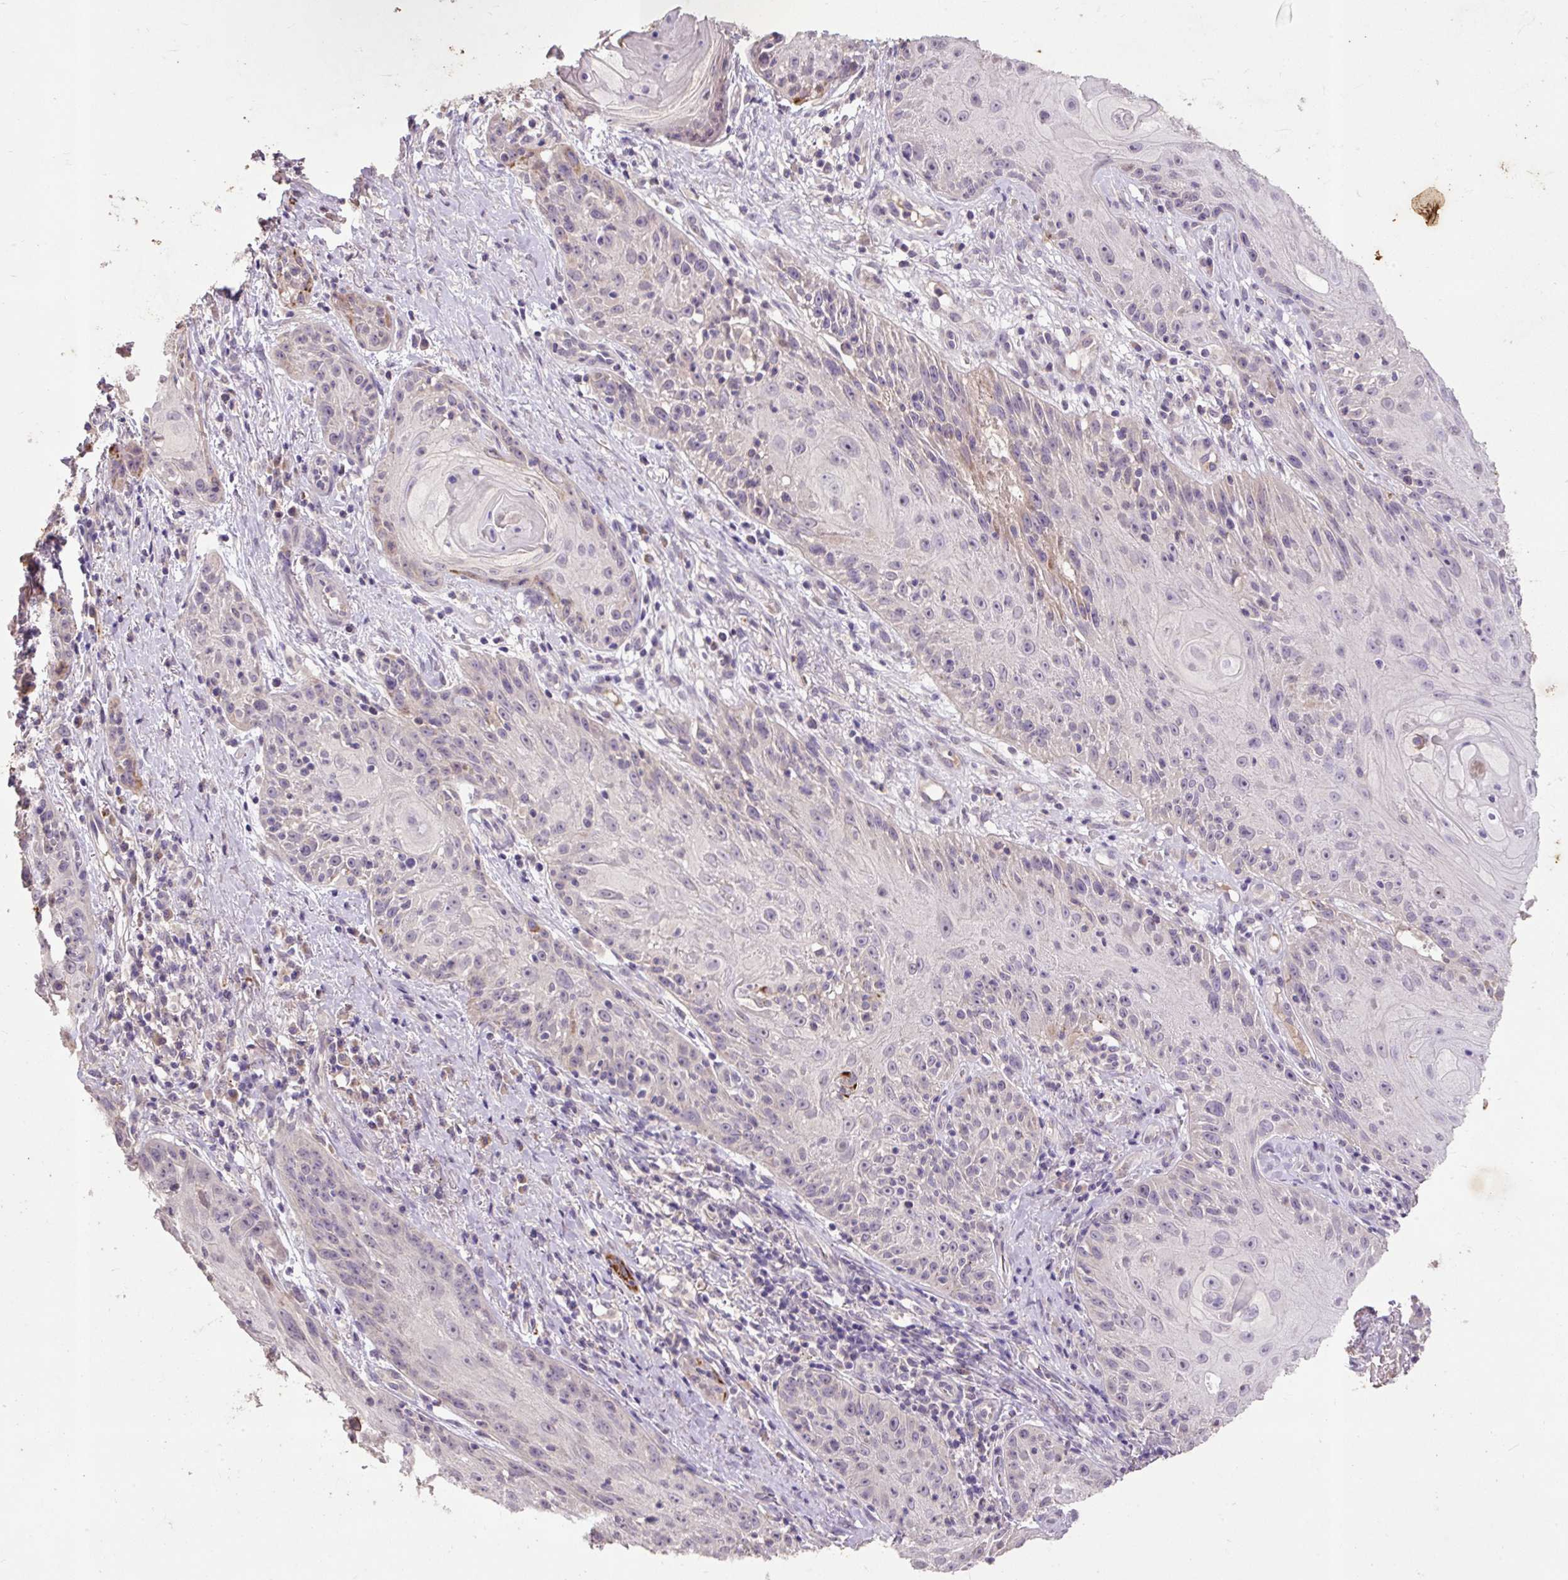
{"staining": {"intensity": "negative", "quantity": "none", "location": "none"}, "tissue": "skin cancer", "cell_type": "Tumor cells", "image_type": "cancer", "snomed": [{"axis": "morphology", "description": "Squamous cell carcinoma, NOS"}, {"axis": "topography", "description": "Skin"}, {"axis": "topography", "description": "Vulva"}], "caption": "Human skin cancer stained for a protein using immunohistochemistry (IHC) shows no positivity in tumor cells.", "gene": "LRTM2", "patient": {"sex": "female", "age": 76}}